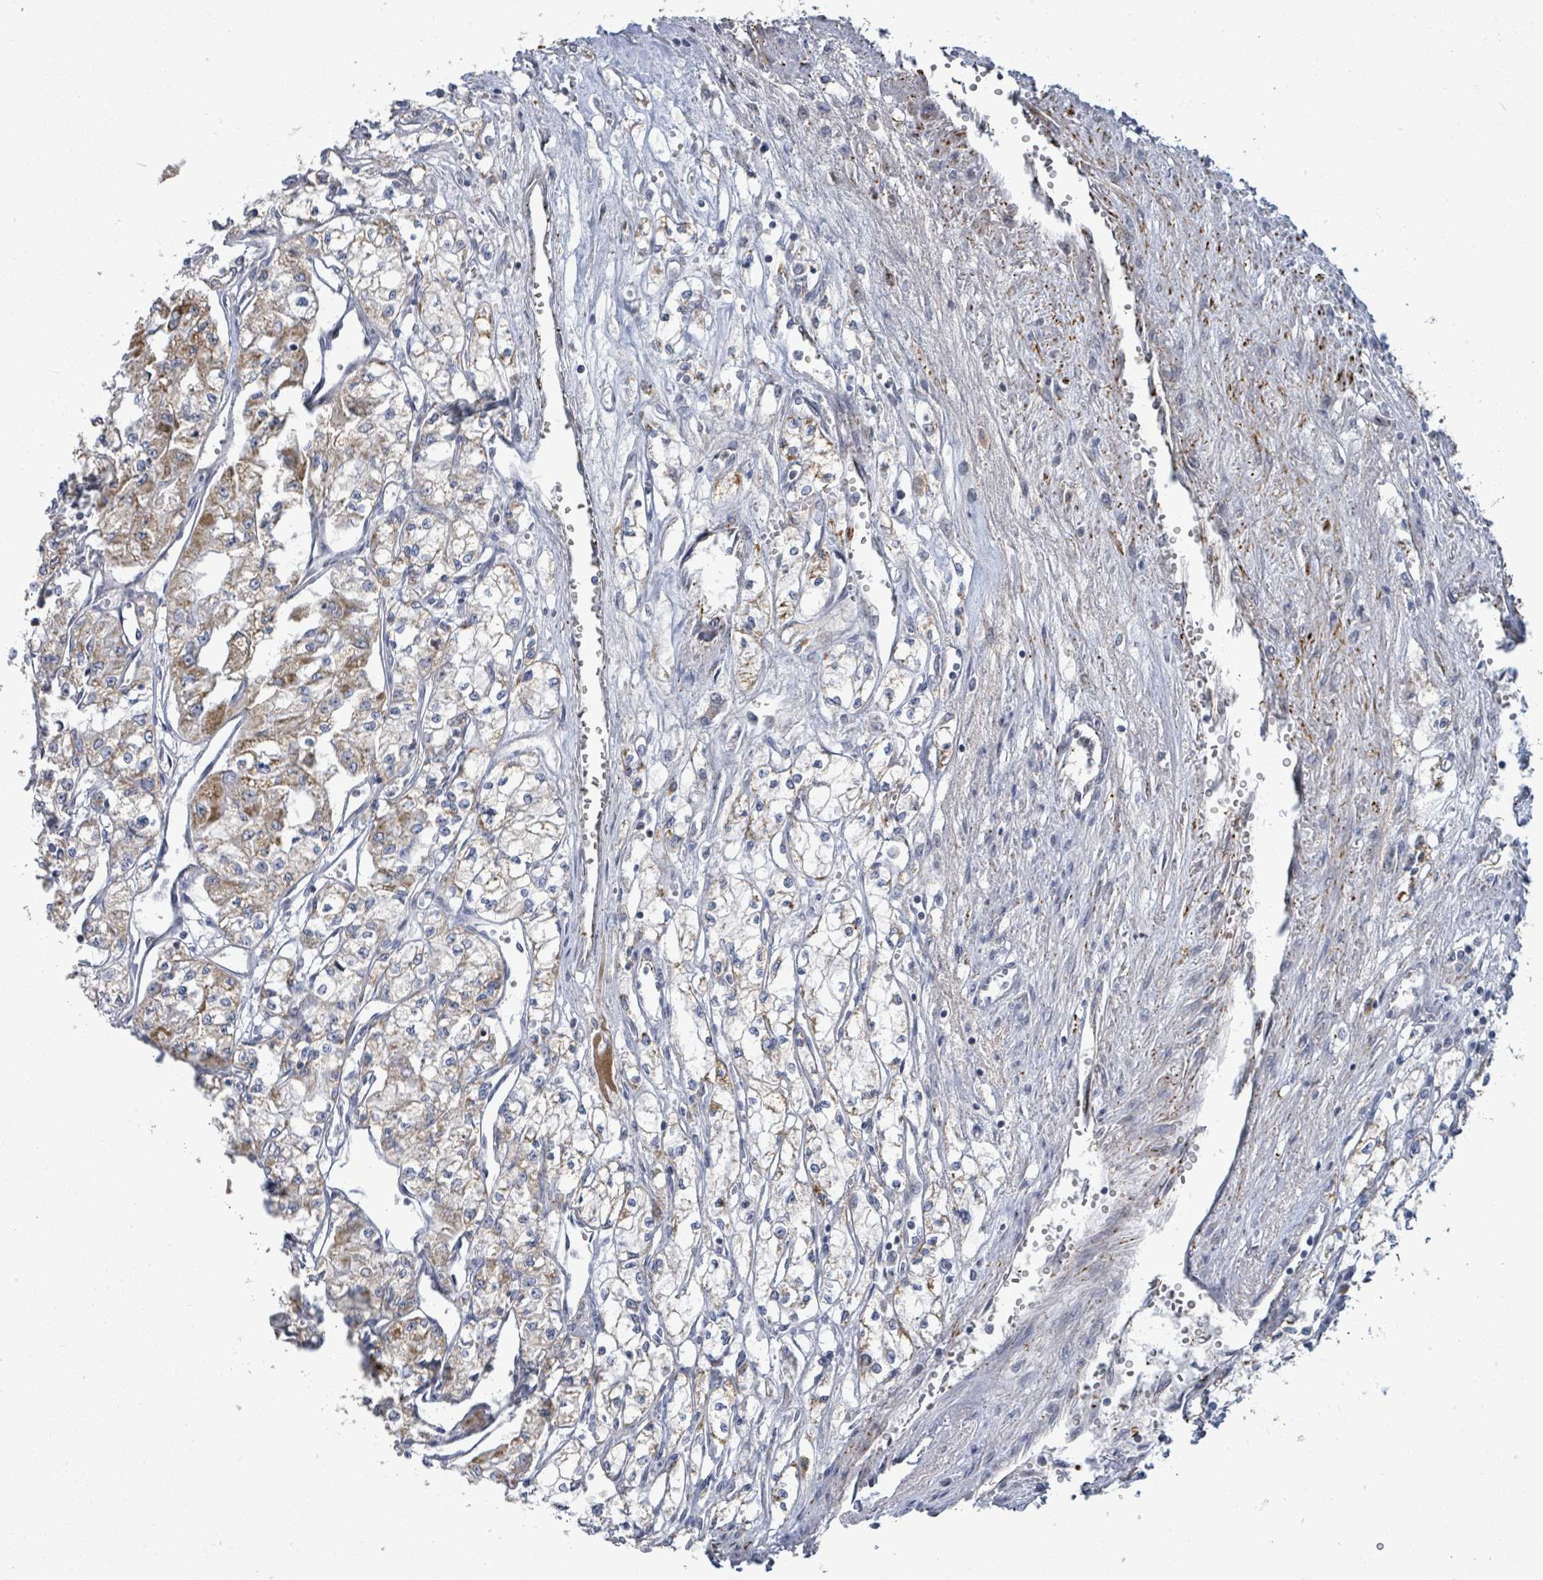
{"staining": {"intensity": "moderate", "quantity": "25%-75%", "location": "cytoplasmic/membranous"}, "tissue": "renal cancer", "cell_type": "Tumor cells", "image_type": "cancer", "snomed": [{"axis": "morphology", "description": "Adenocarcinoma, NOS"}, {"axis": "topography", "description": "Kidney"}], "caption": "Immunohistochemical staining of human renal cancer displays medium levels of moderate cytoplasmic/membranous expression in about 25%-75% of tumor cells.", "gene": "ZFPM1", "patient": {"sex": "male", "age": 59}}